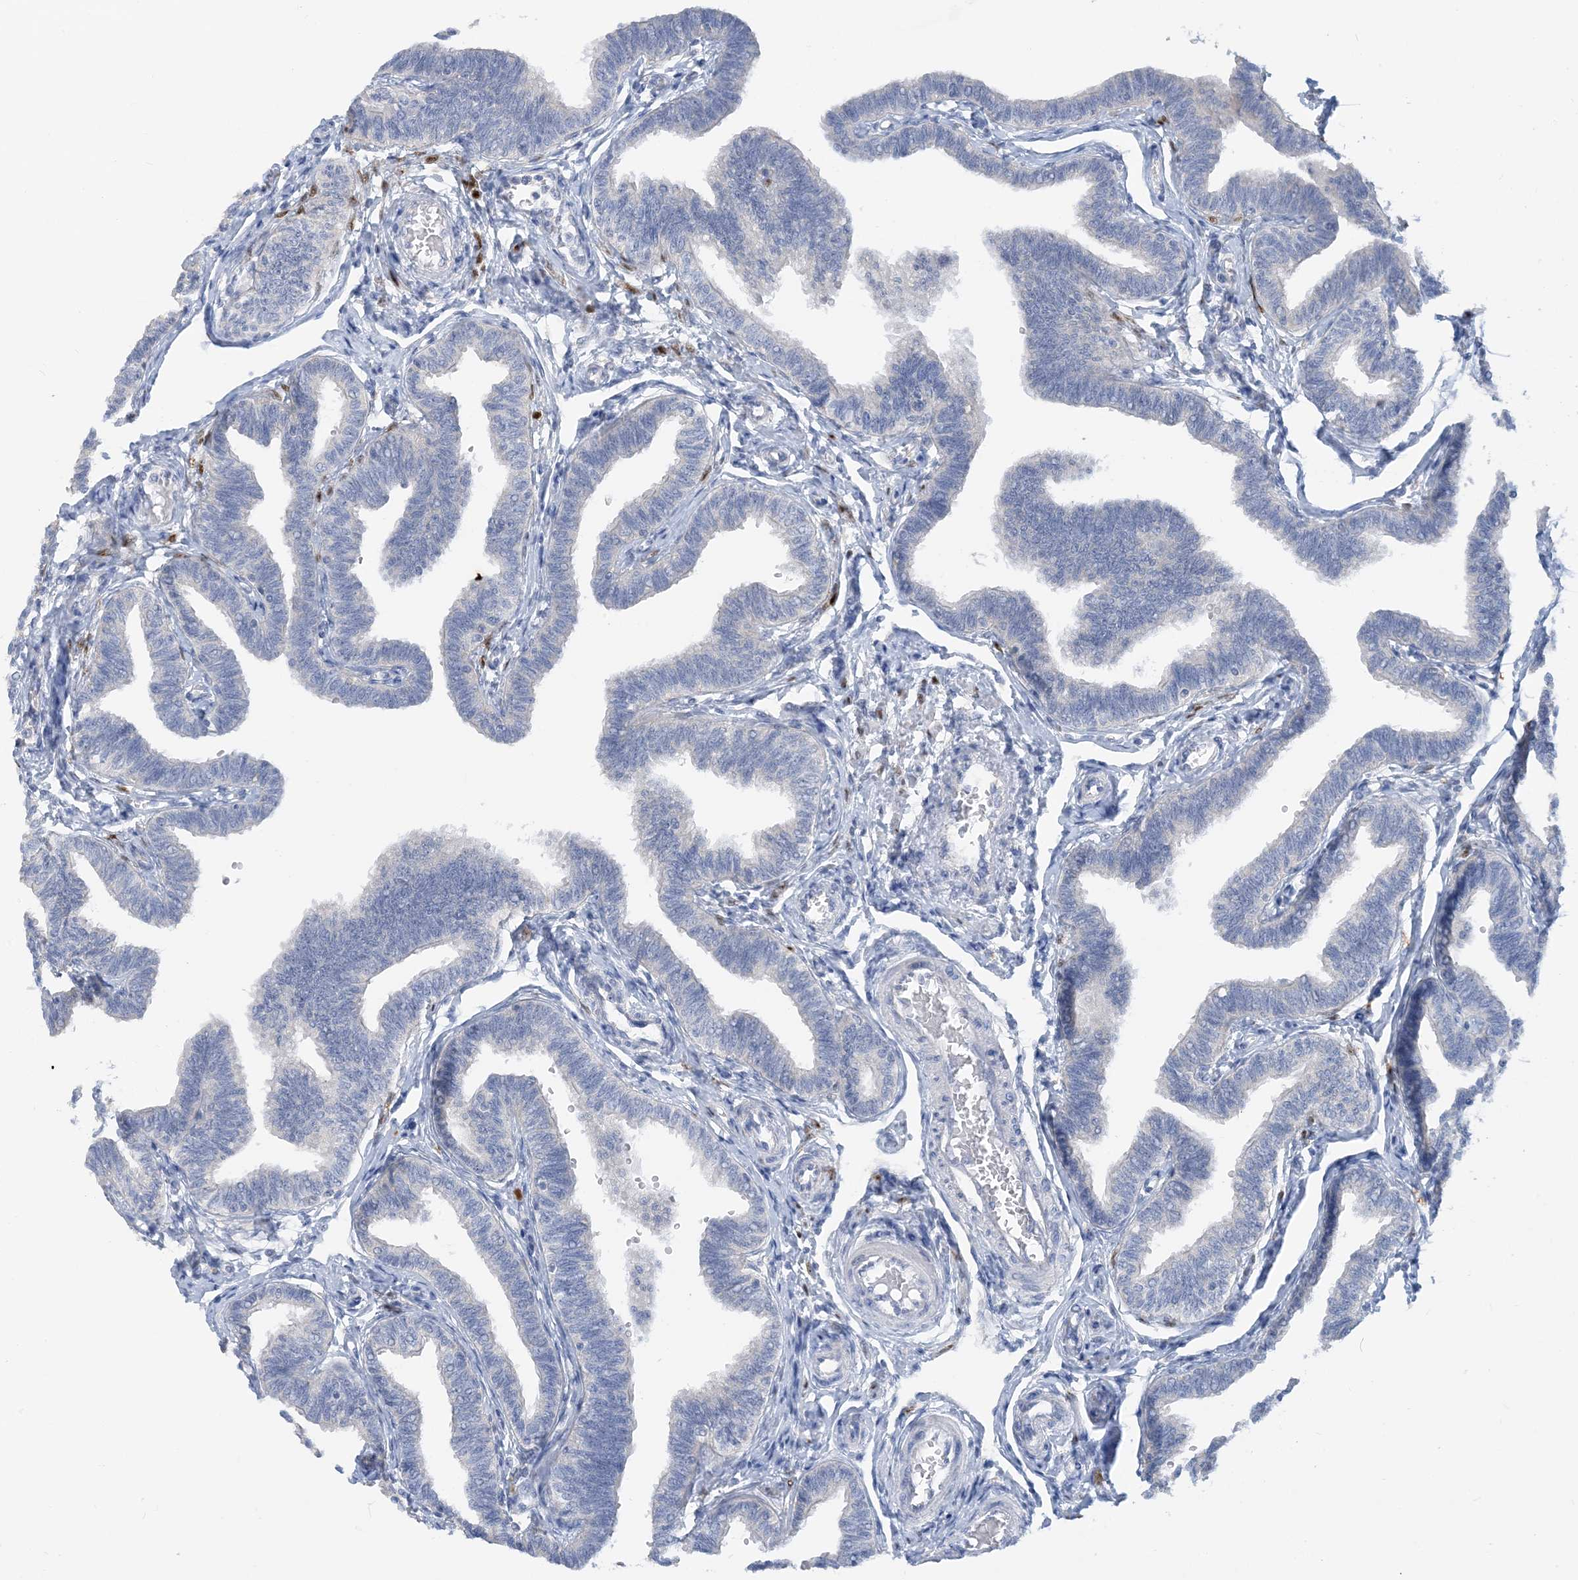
{"staining": {"intensity": "strong", "quantity": "<25%", "location": "nuclear"}, "tissue": "fallopian tube", "cell_type": "Glandular cells", "image_type": "normal", "snomed": [{"axis": "morphology", "description": "Normal tissue, NOS"}, {"axis": "topography", "description": "Fallopian tube"}, {"axis": "topography", "description": "Ovary"}], "caption": "Immunohistochemical staining of unremarkable fallopian tube demonstrates <25% levels of strong nuclear protein staining in approximately <25% of glandular cells.", "gene": "ZCCHC12", "patient": {"sex": "female", "age": 23}}